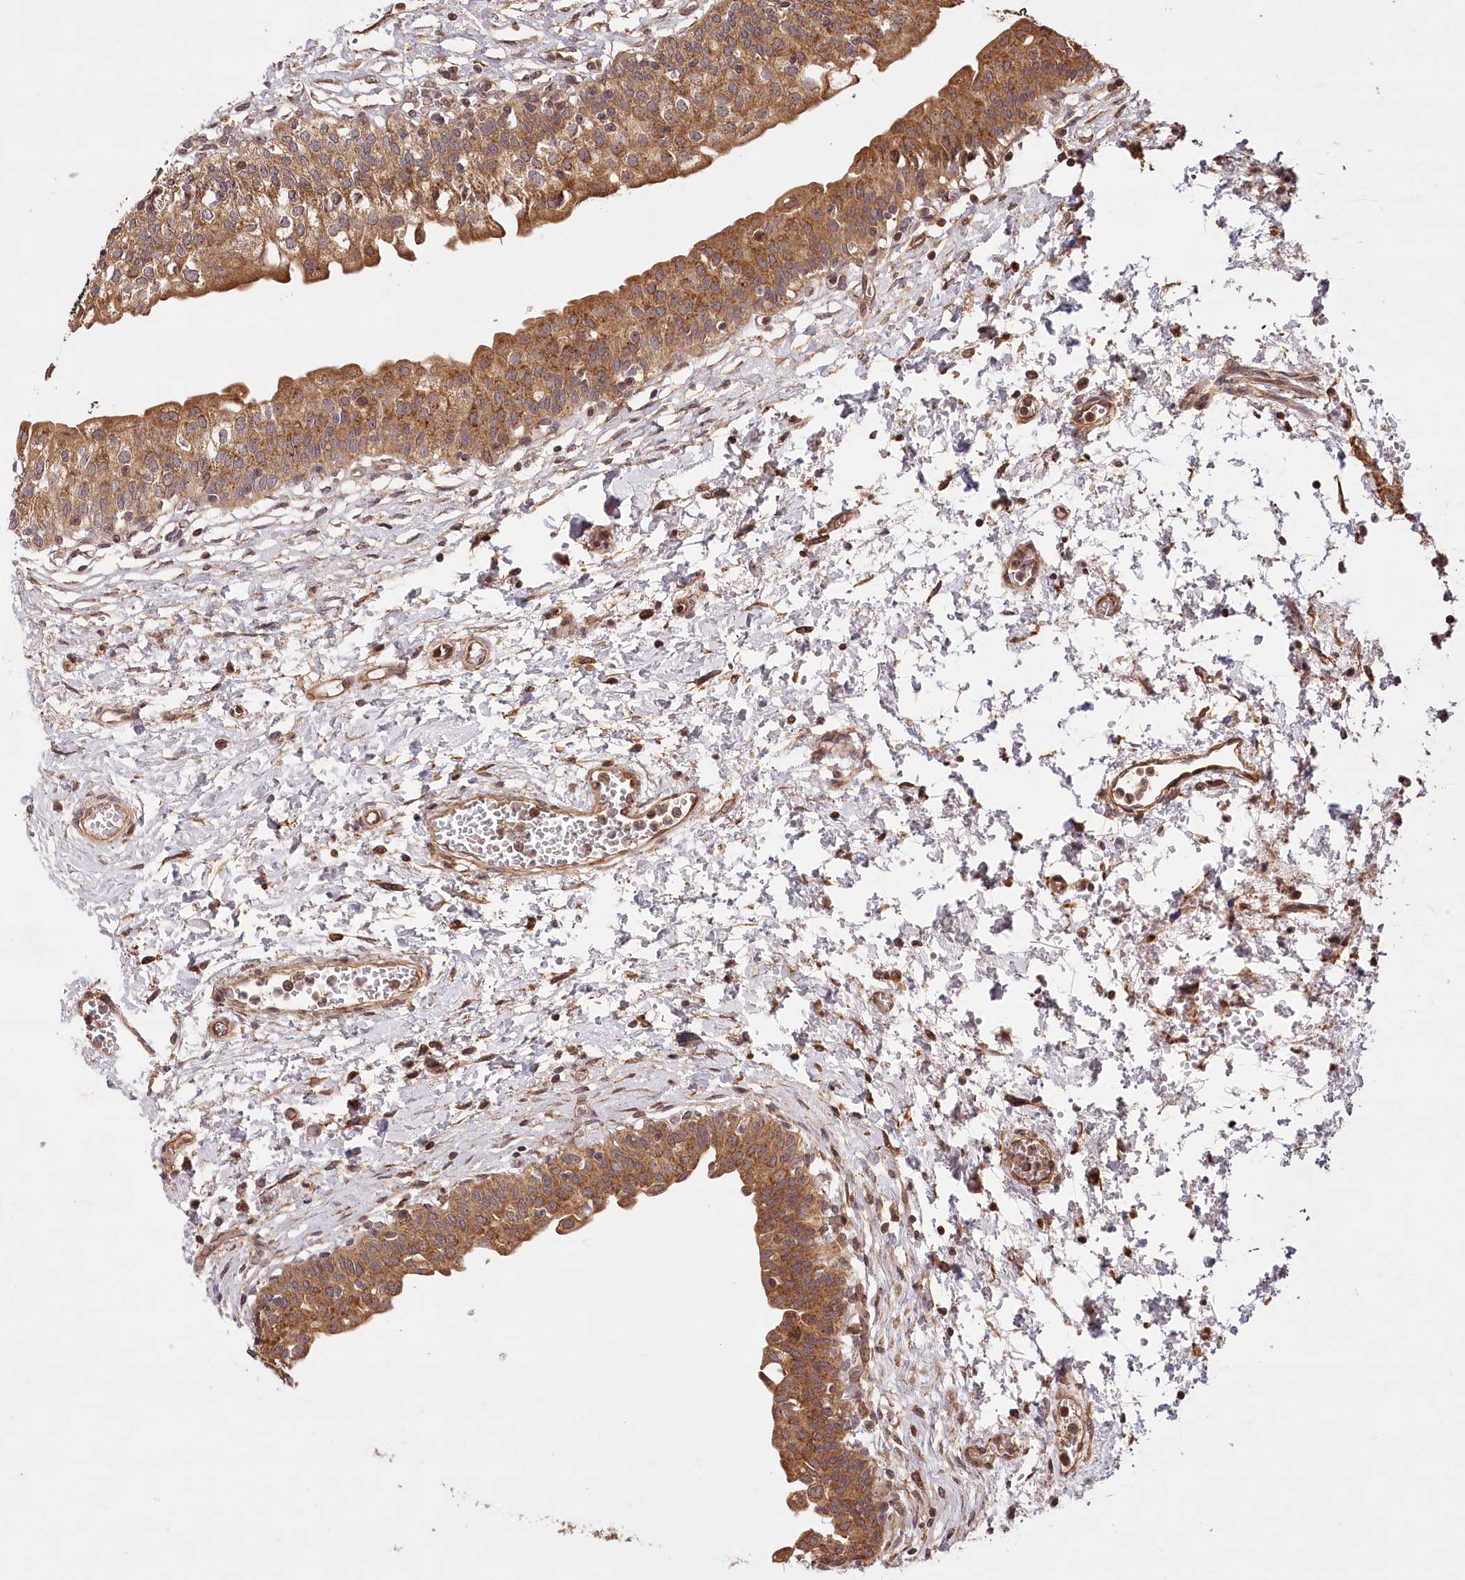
{"staining": {"intensity": "strong", "quantity": ">75%", "location": "cytoplasmic/membranous"}, "tissue": "urinary bladder", "cell_type": "Urothelial cells", "image_type": "normal", "snomed": [{"axis": "morphology", "description": "Normal tissue, NOS"}, {"axis": "topography", "description": "Urinary bladder"}], "caption": "An image of human urinary bladder stained for a protein demonstrates strong cytoplasmic/membranous brown staining in urothelial cells.", "gene": "LSS", "patient": {"sex": "male", "age": 55}}